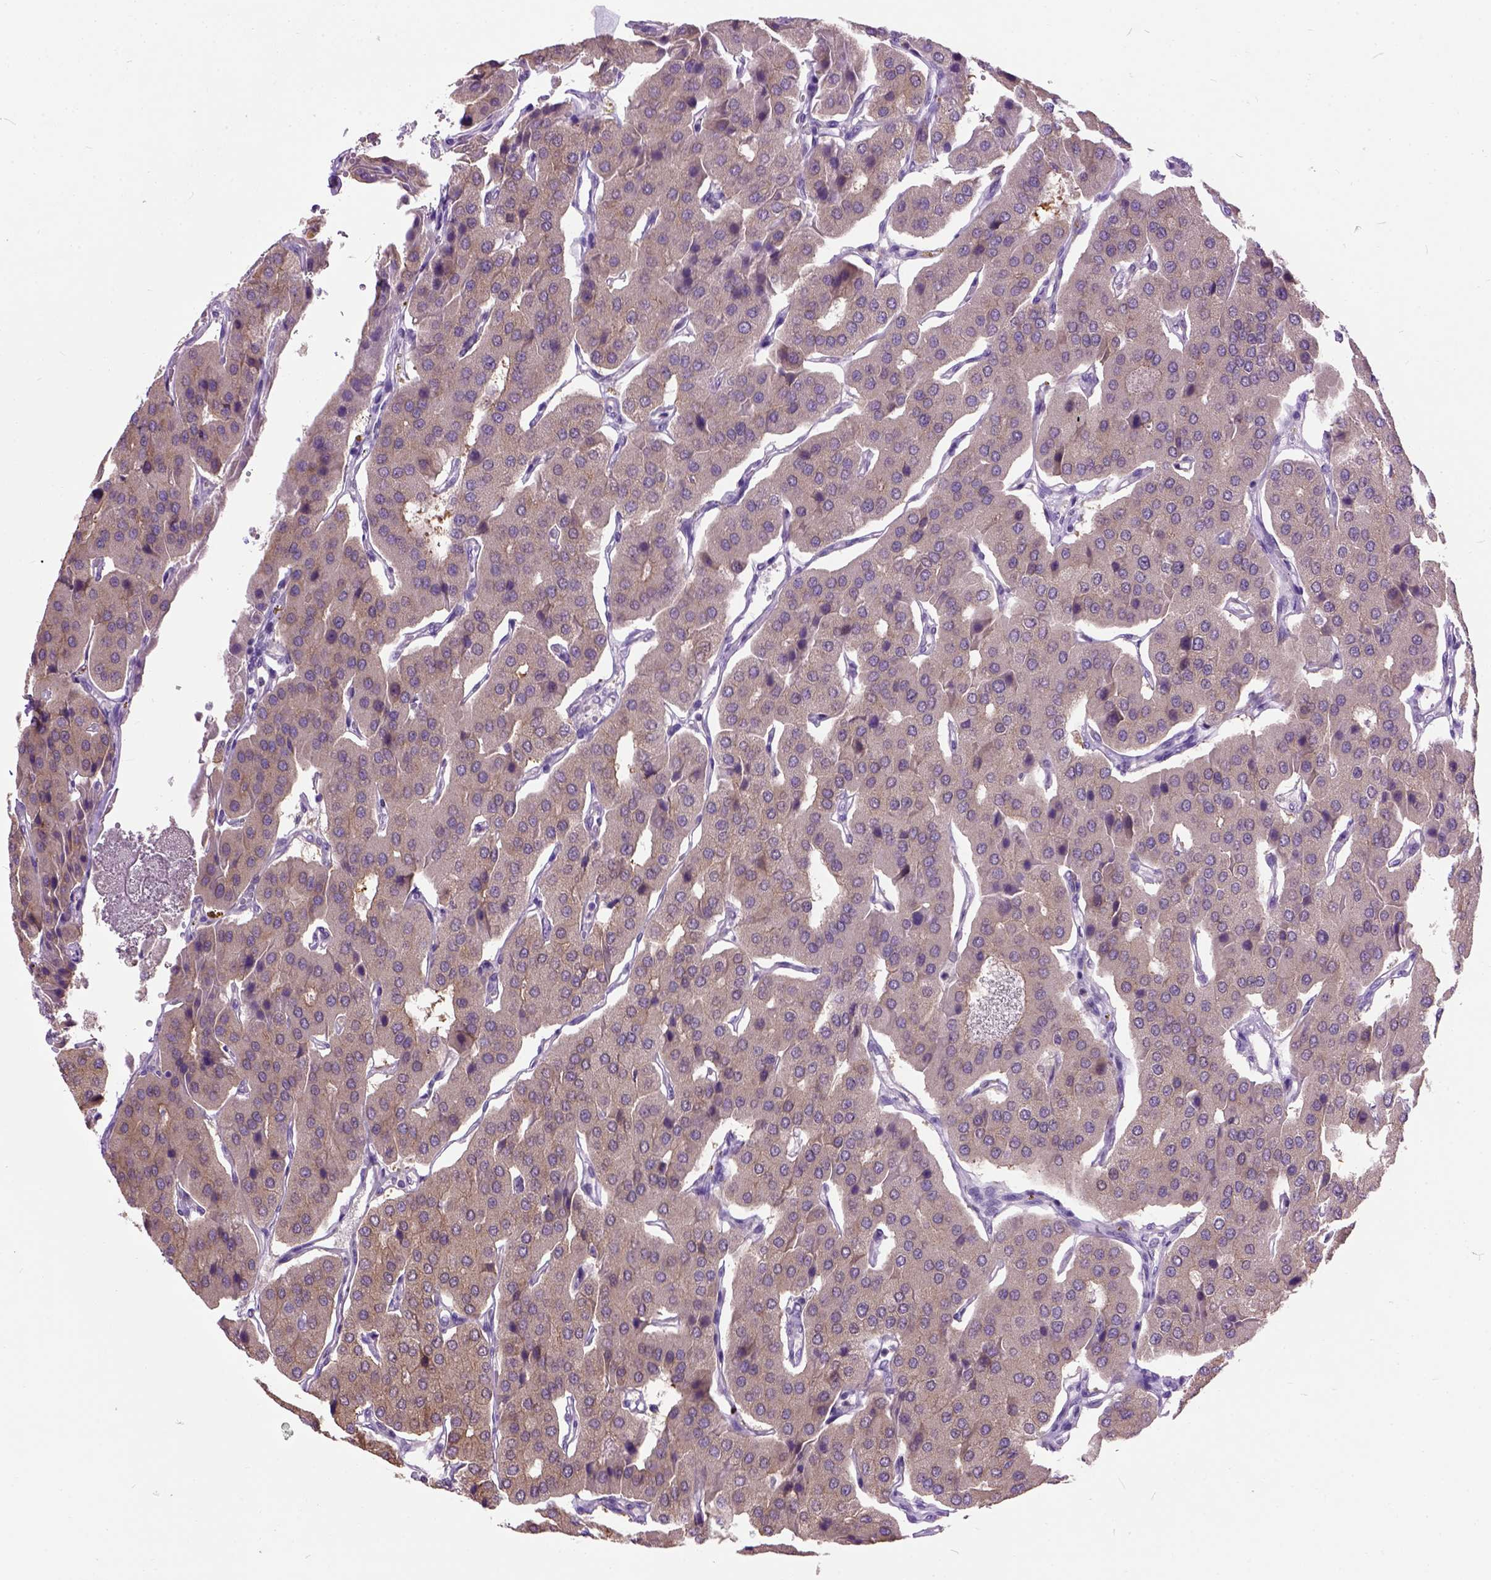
{"staining": {"intensity": "weak", "quantity": ">75%", "location": "cytoplasmic/membranous"}, "tissue": "parathyroid gland", "cell_type": "Glandular cells", "image_type": "normal", "snomed": [{"axis": "morphology", "description": "Normal tissue, NOS"}, {"axis": "morphology", "description": "Adenoma, NOS"}, {"axis": "topography", "description": "Parathyroid gland"}], "caption": "Immunohistochemistry (IHC) staining of normal parathyroid gland, which displays low levels of weak cytoplasmic/membranous positivity in about >75% of glandular cells indicating weak cytoplasmic/membranous protein positivity. The staining was performed using DAB (brown) for protein detection and nuclei were counterstained in hematoxylin (blue).", "gene": "MAPT", "patient": {"sex": "female", "age": 86}}